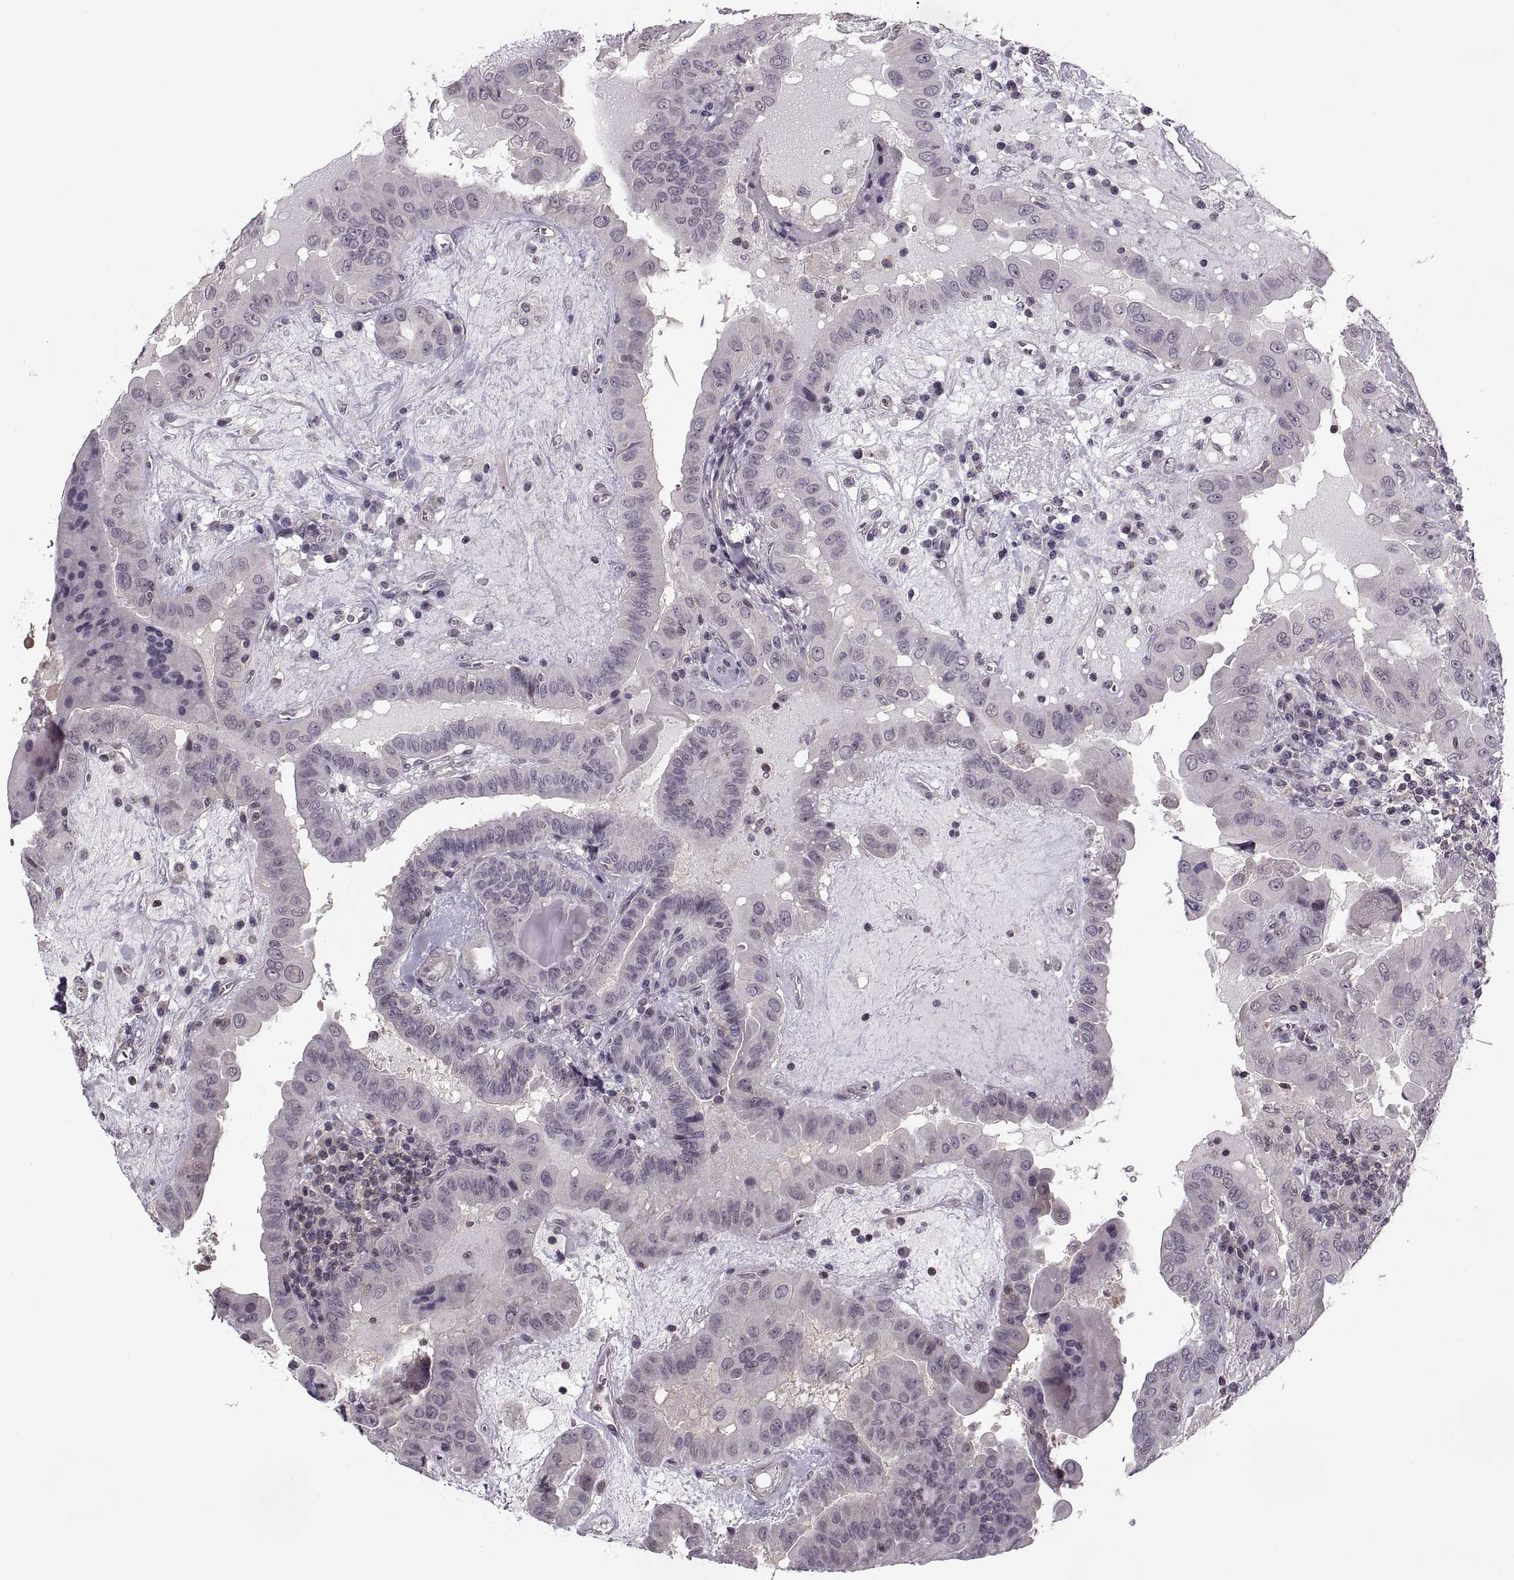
{"staining": {"intensity": "negative", "quantity": "none", "location": "none"}, "tissue": "thyroid cancer", "cell_type": "Tumor cells", "image_type": "cancer", "snomed": [{"axis": "morphology", "description": "Papillary adenocarcinoma, NOS"}, {"axis": "topography", "description": "Thyroid gland"}], "caption": "Tumor cells show no significant staining in thyroid papillary adenocarcinoma. Nuclei are stained in blue.", "gene": "LUZP2", "patient": {"sex": "female", "age": 37}}